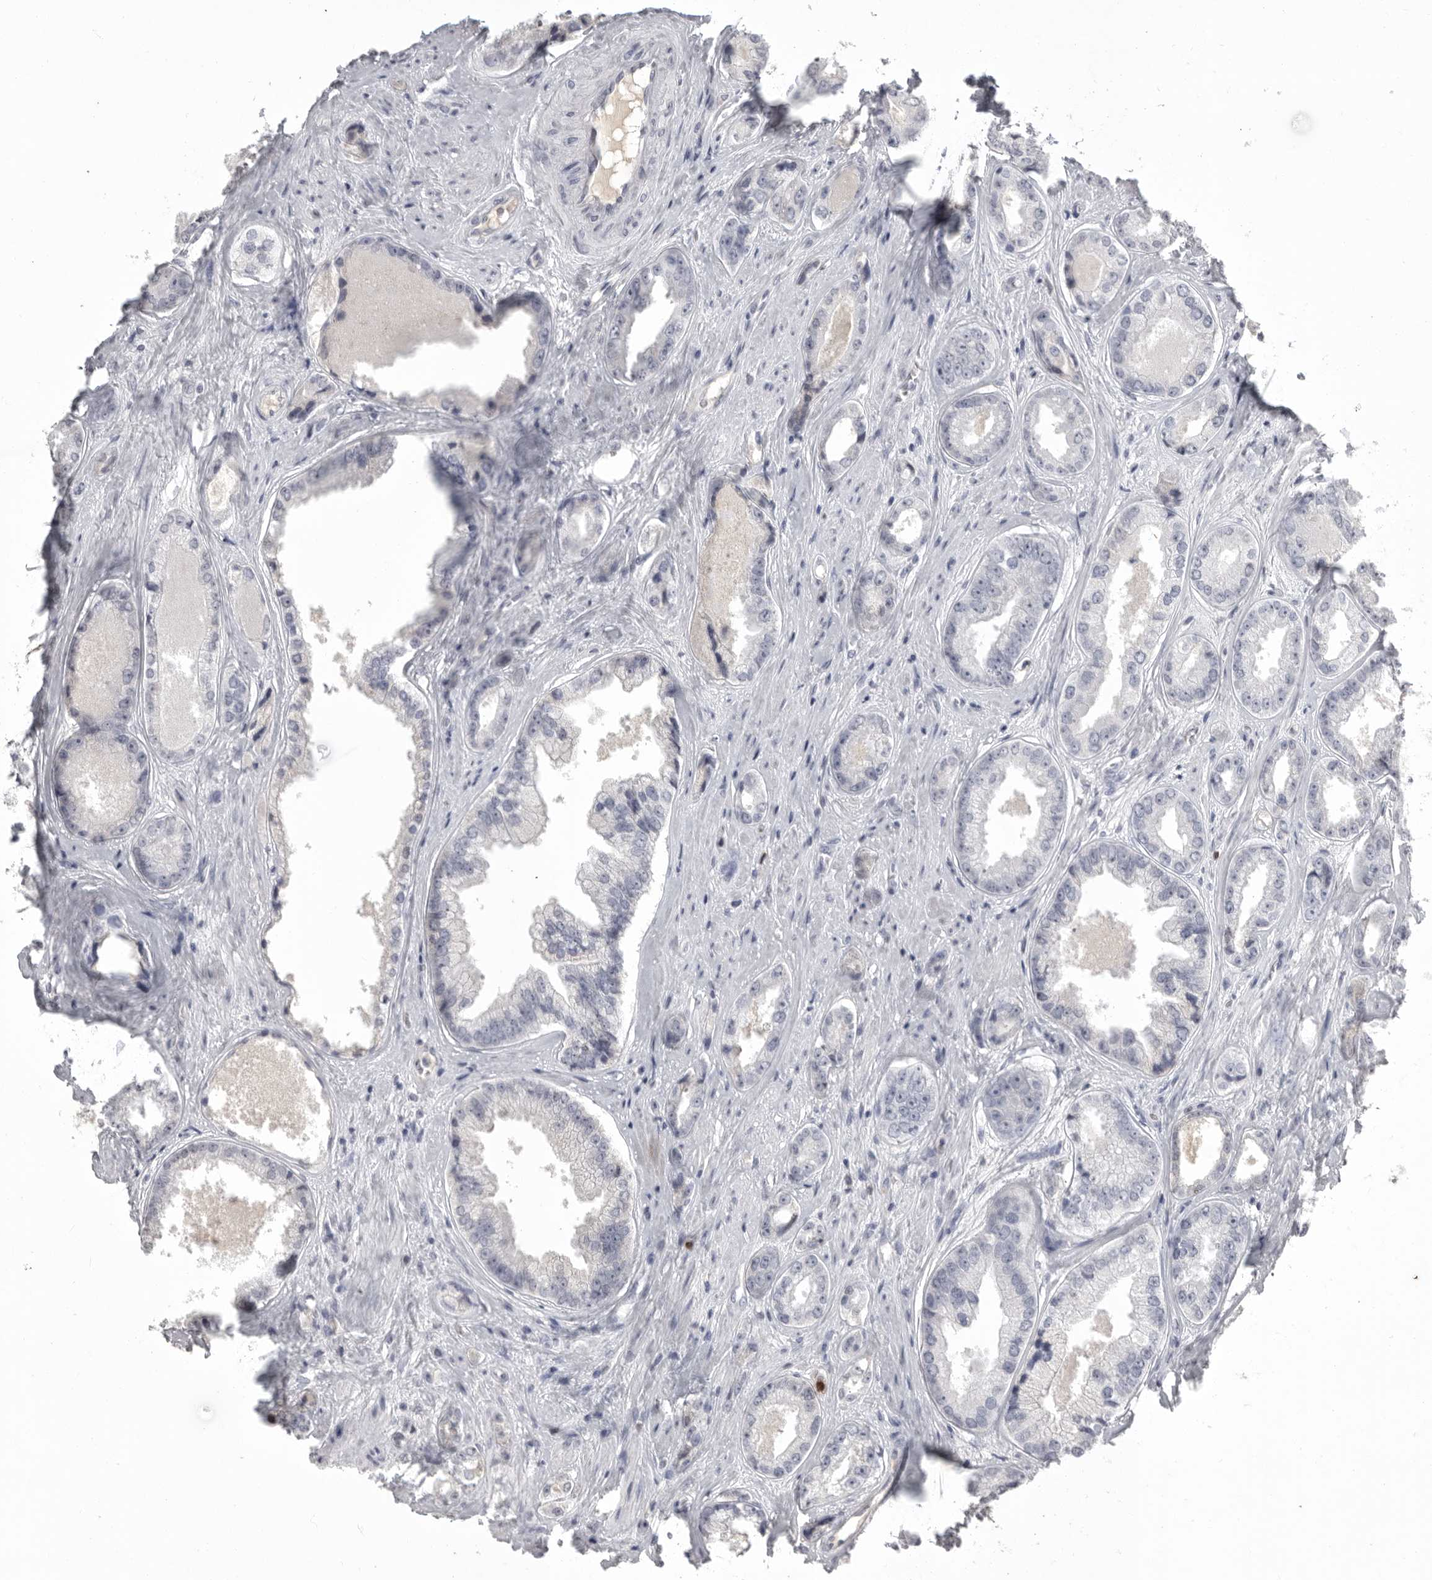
{"staining": {"intensity": "negative", "quantity": "none", "location": "none"}, "tissue": "prostate cancer", "cell_type": "Tumor cells", "image_type": "cancer", "snomed": [{"axis": "morphology", "description": "Adenocarcinoma, High grade"}, {"axis": "topography", "description": "Prostate"}], "caption": "This is an immunohistochemistry (IHC) micrograph of prostate cancer. There is no positivity in tumor cells.", "gene": "GNLY", "patient": {"sex": "male", "age": 61}}